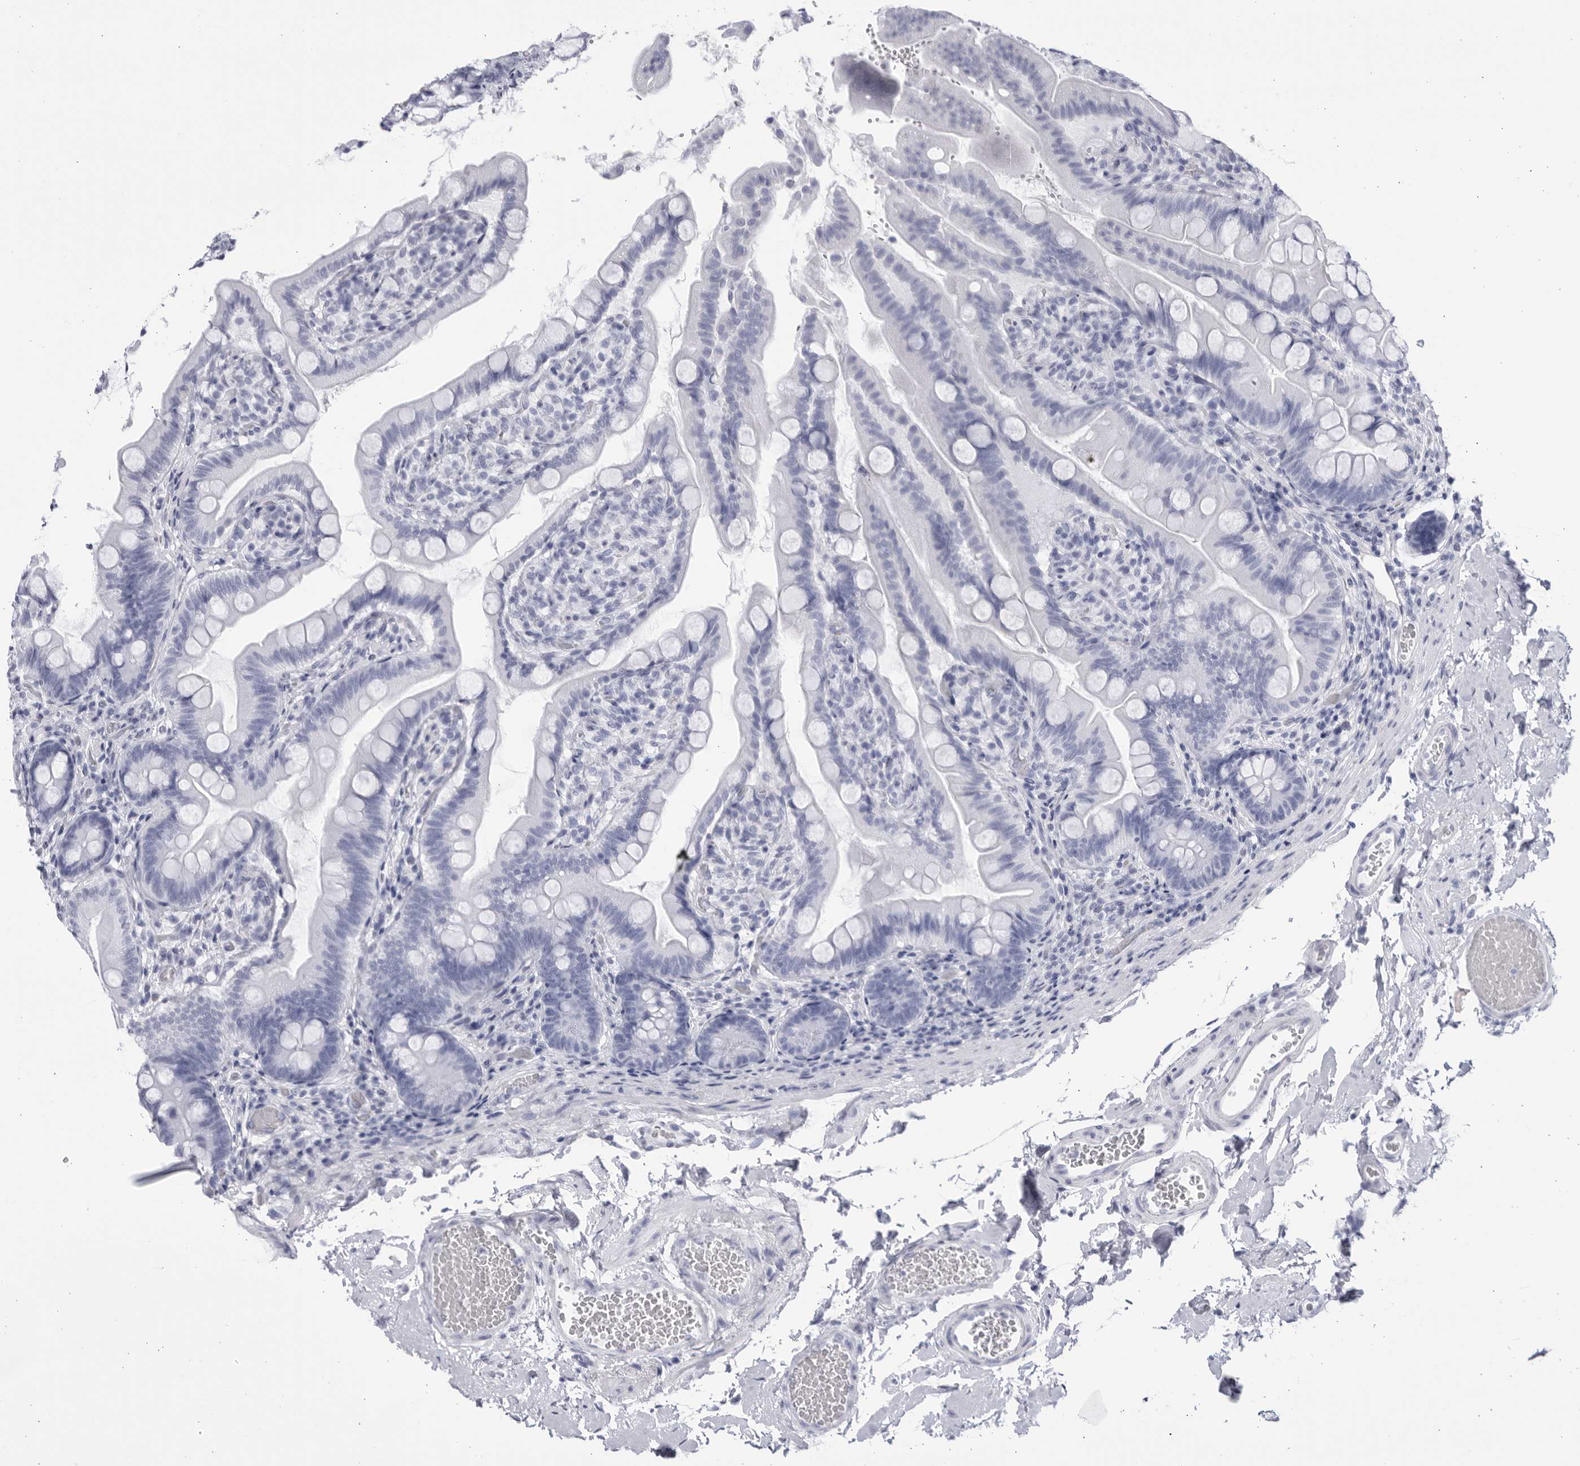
{"staining": {"intensity": "negative", "quantity": "none", "location": "none"}, "tissue": "small intestine", "cell_type": "Glandular cells", "image_type": "normal", "snomed": [{"axis": "morphology", "description": "Normal tissue, NOS"}, {"axis": "topography", "description": "Small intestine"}], "caption": "This micrograph is of normal small intestine stained with immunohistochemistry to label a protein in brown with the nuclei are counter-stained blue. There is no positivity in glandular cells.", "gene": "CCDC181", "patient": {"sex": "female", "age": 56}}